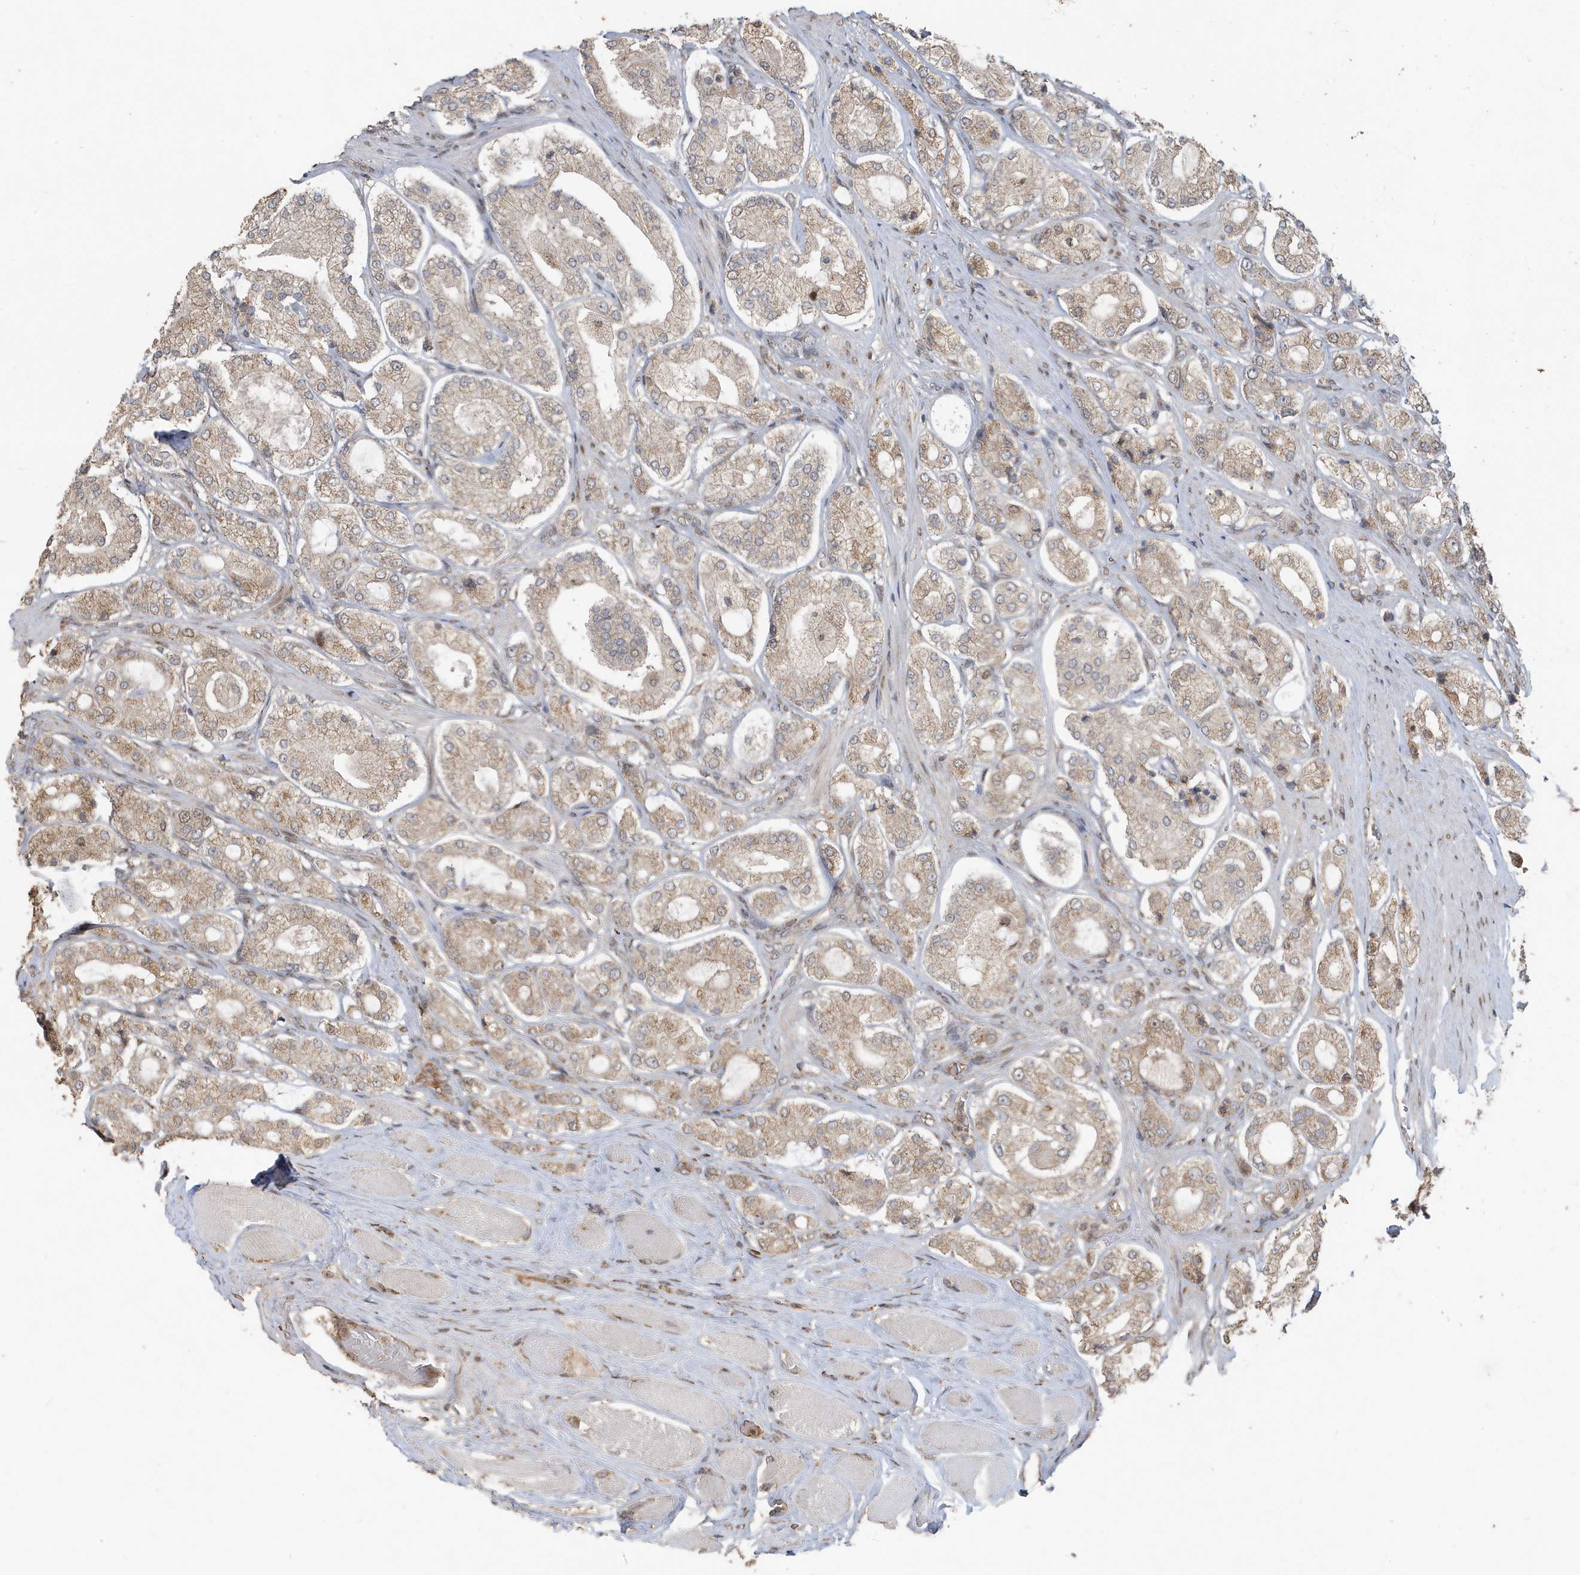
{"staining": {"intensity": "moderate", "quantity": "25%-75%", "location": "cytoplasmic/membranous"}, "tissue": "prostate cancer", "cell_type": "Tumor cells", "image_type": "cancer", "snomed": [{"axis": "morphology", "description": "Adenocarcinoma, High grade"}, {"axis": "topography", "description": "Prostate"}], "caption": "DAB (3,3'-diaminobenzidine) immunohistochemical staining of human prostate adenocarcinoma (high-grade) shows moderate cytoplasmic/membranous protein positivity in about 25%-75% of tumor cells.", "gene": "RER1", "patient": {"sex": "male", "age": 65}}